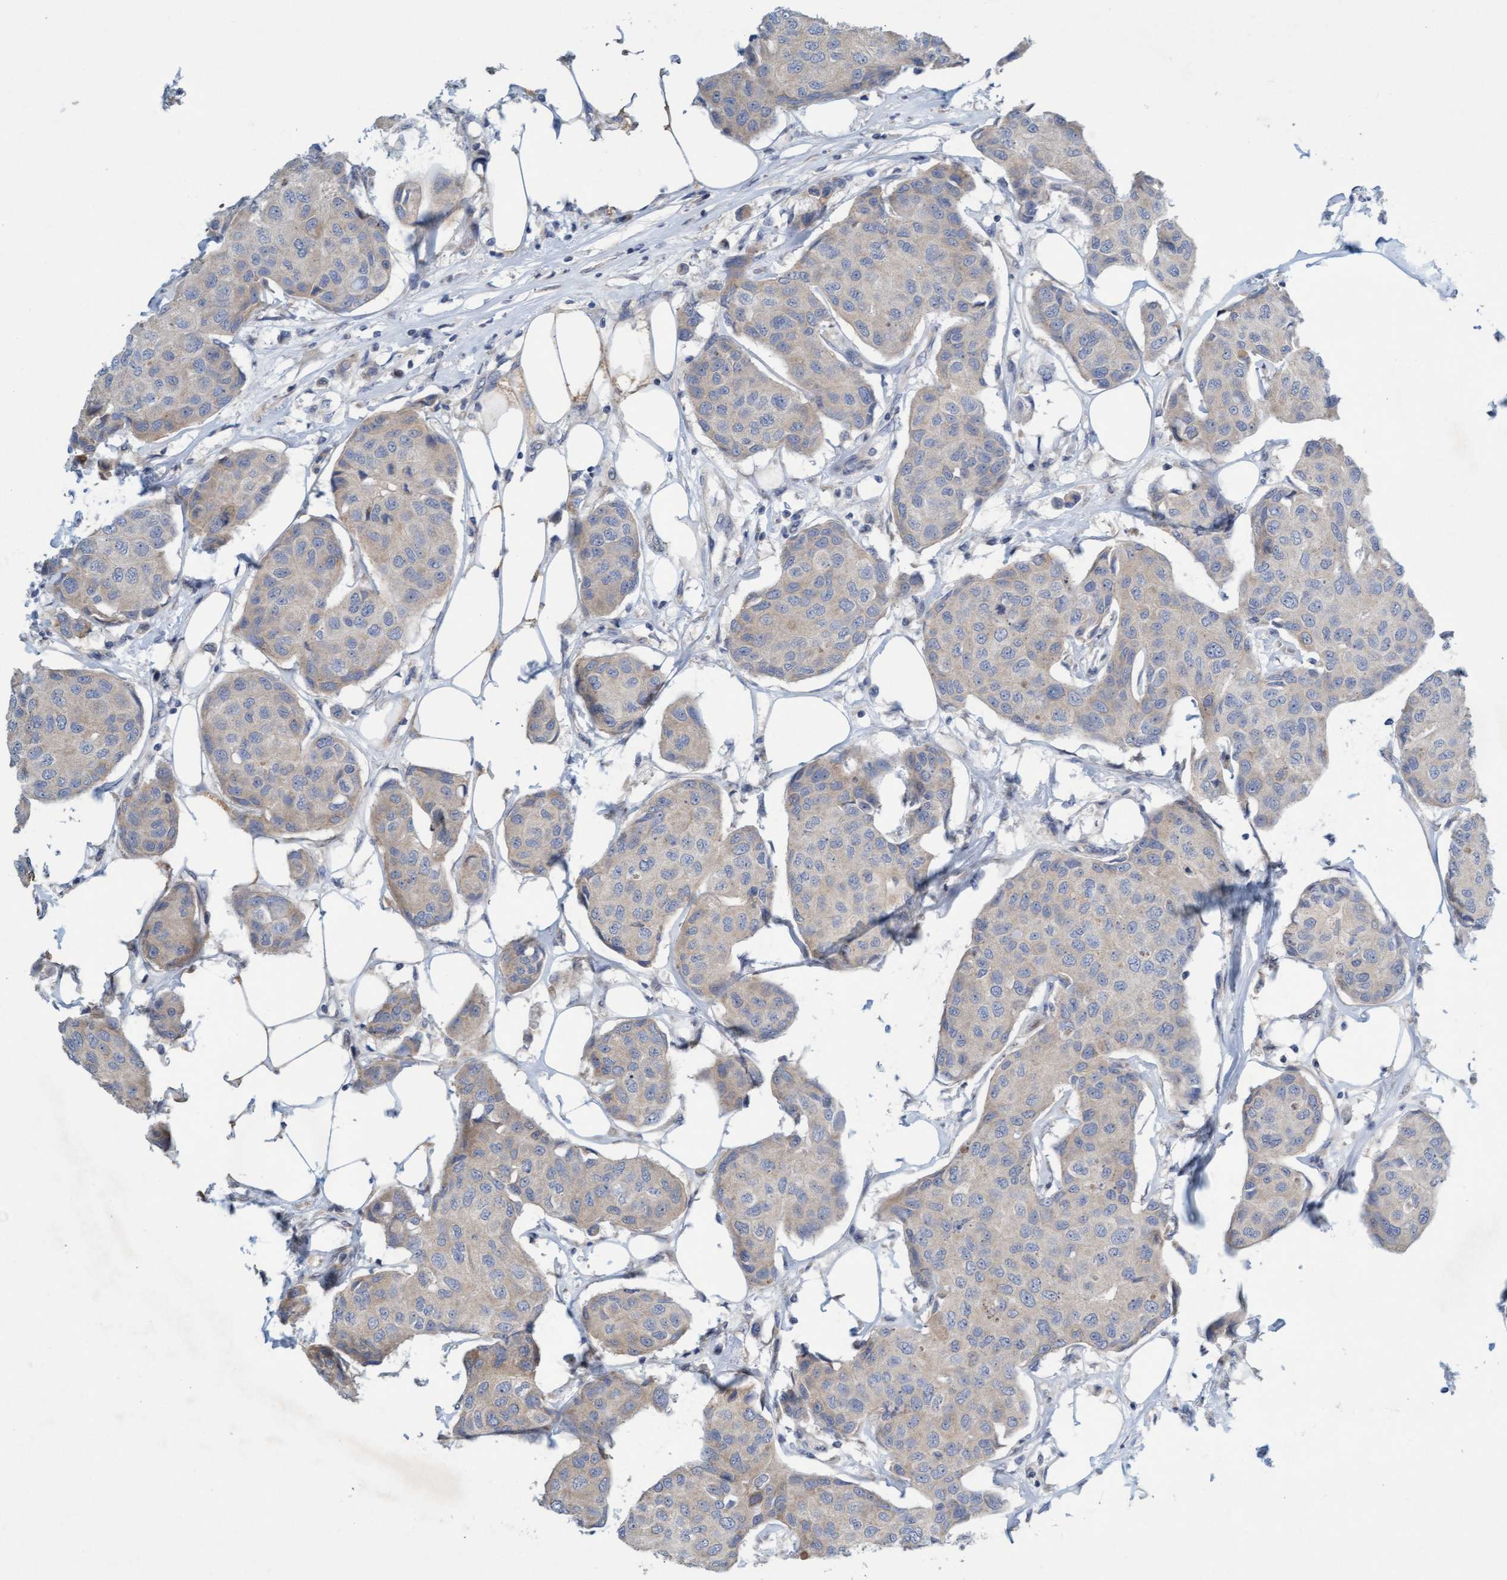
{"staining": {"intensity": "negative", "quantity": "none", "location": "none"}, "tissue": "breast cancer", "cell_type": "Tumor cells", "image_type": "cancer", "snomed": [{"axis": "morphology", "description": "Duct carcinoma"}, {"axis": "topography", "description": "Breast"}], "caption": "Tumor cells are negative for protein expression in human breast infiltrating ductal carcinoma. (Brightfield microscopy of DAB (3,3'-diaminobenzidine) immunohistochemistry (IHC) at high magnification).", "gene": "DDHD2", "patient": {"sex": "female", "age": 80}}